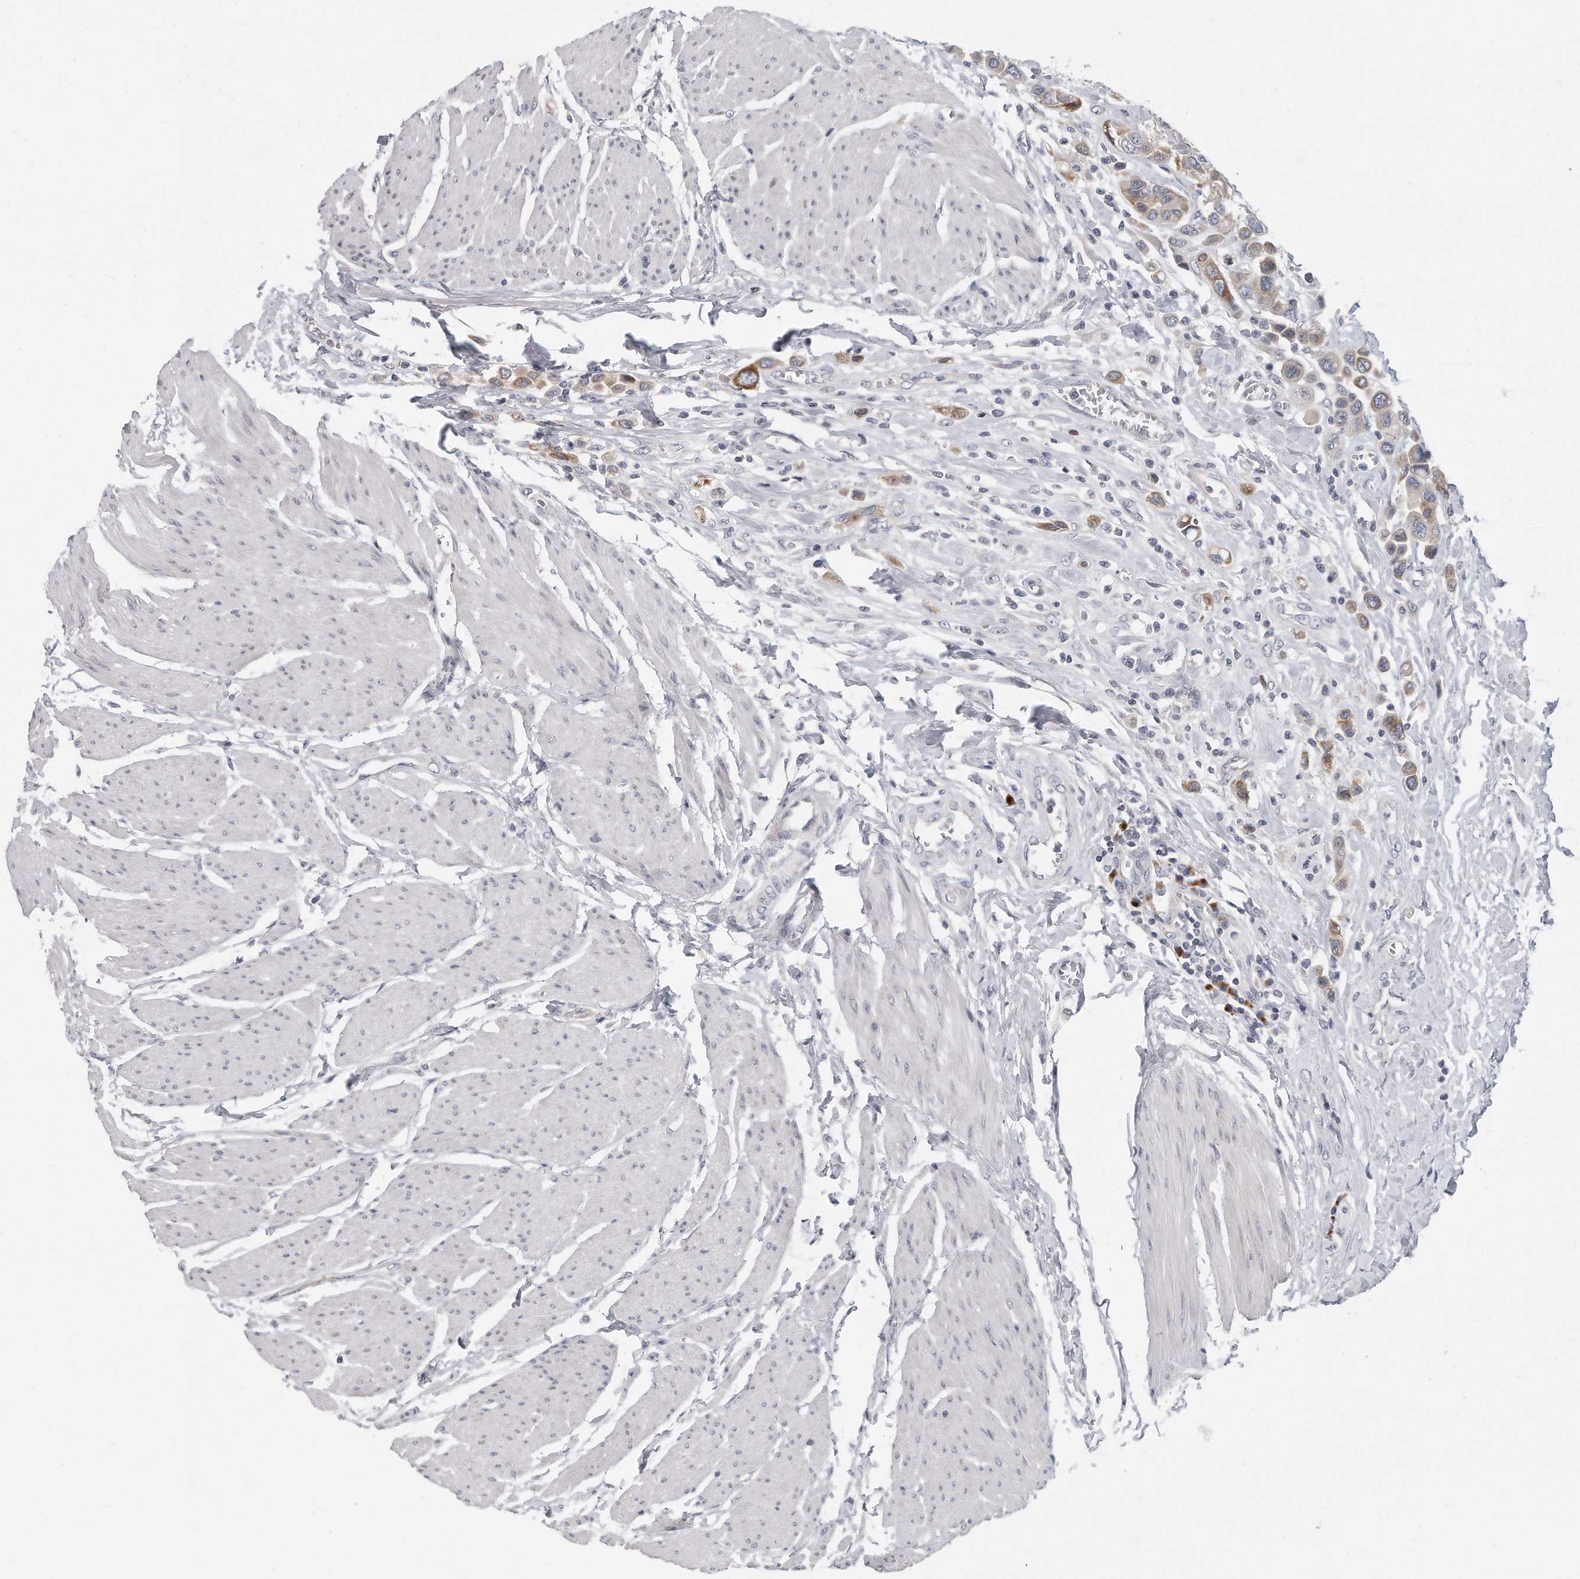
{"staining": {"intensity": "weak", "quantity": "25%-75%", "location": "cytoplasmic/membranous"}, "tissue": "urothelial cancer", "cell_type": "Tumor cells", "image_type": "cancer", "snomed": [{"axis": "morphology", "description": "Urothelial carcinoma, High grade"}, {"axis": "topography", "description": "Urinary bladder"}], "caption": "A histopathology image of human high-grade urothelial carcinoma stained for a protein shows weak cytoplasmic/membranous brown staining in tumor cells. (DAB IHC, brown staining for protein, blue staining for nuclei).", "gene": "PLEKHA6", "patient": {"sex": "male", "age": 50}}